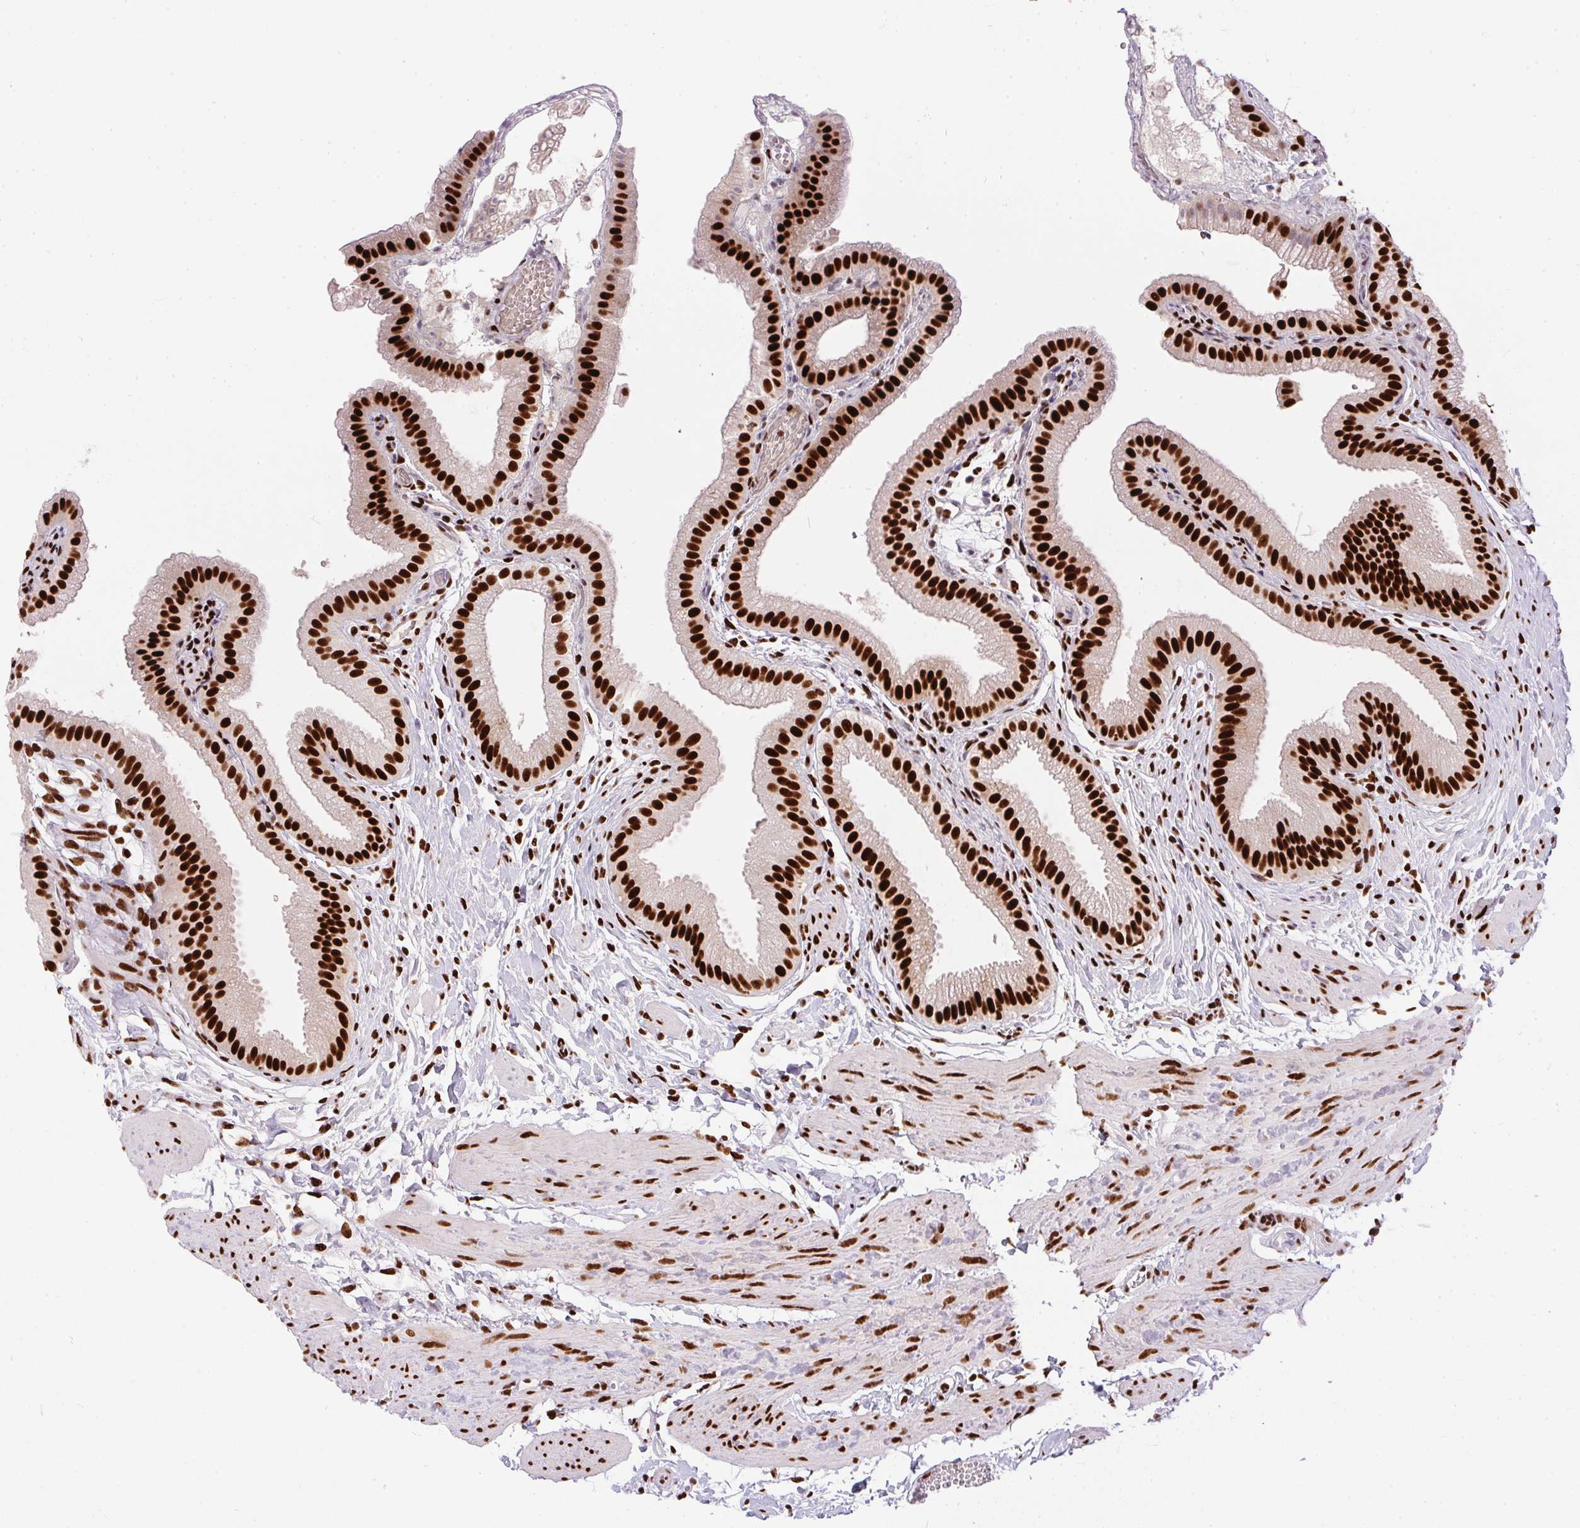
{"staining": {"intensity": "strong", "quantity": ">75%", "location": "nuclear"}, "tissue": "gallbladder", "cell_type": "Glandular cells", "image_type": "normal", "snomed": [{"axis": "morphology", "description": "Normal tissue, NOS"}, {"axis": "topography", "description": "Gallbladder"}], "caption": "The immunohistochemical stain labels strong nuclear positivity in glandular cells of benign gallbladder.", "gene": "PAGE3", "patient": {"sex": "female", "age": 63}}